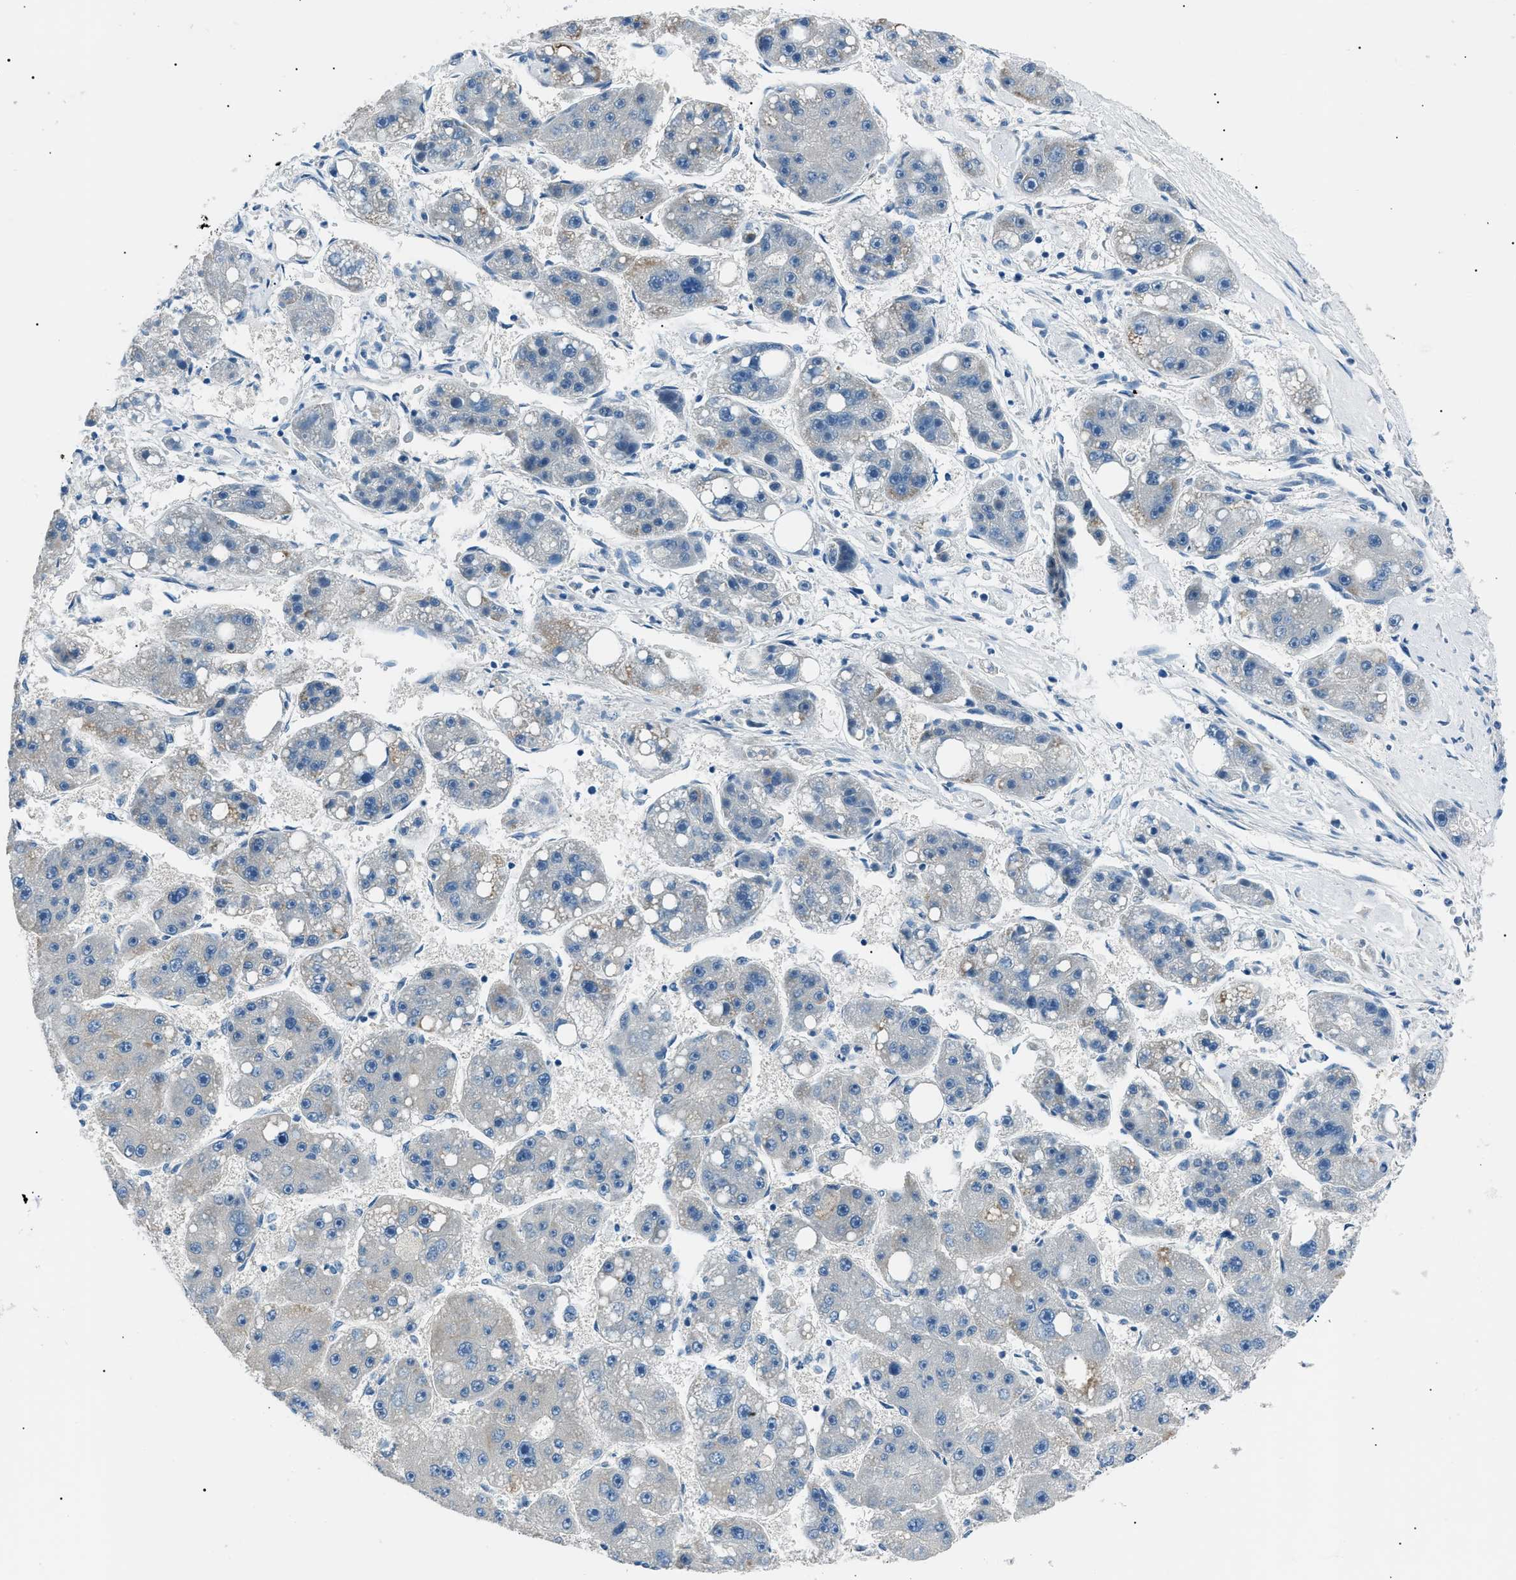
{"staining": {"intensity": "negative", "quantity": "none", "location": "none"}, "tissue": "liver cancer", "cell_type": "Tumor cells", "image_type": "cancer", "snomed": [{"axis": "morphology", "description": "Carcinoma, Hepatocellular, NOS"}, {"axis": "topography", "description": "Liver"}], "caption": "DAB immunohistochemical staining of human liver cancer exhibits no significant positivity in tumor cells.", "gene": "LRRC37B", "patient": {"sex": "female", "age": 61}}